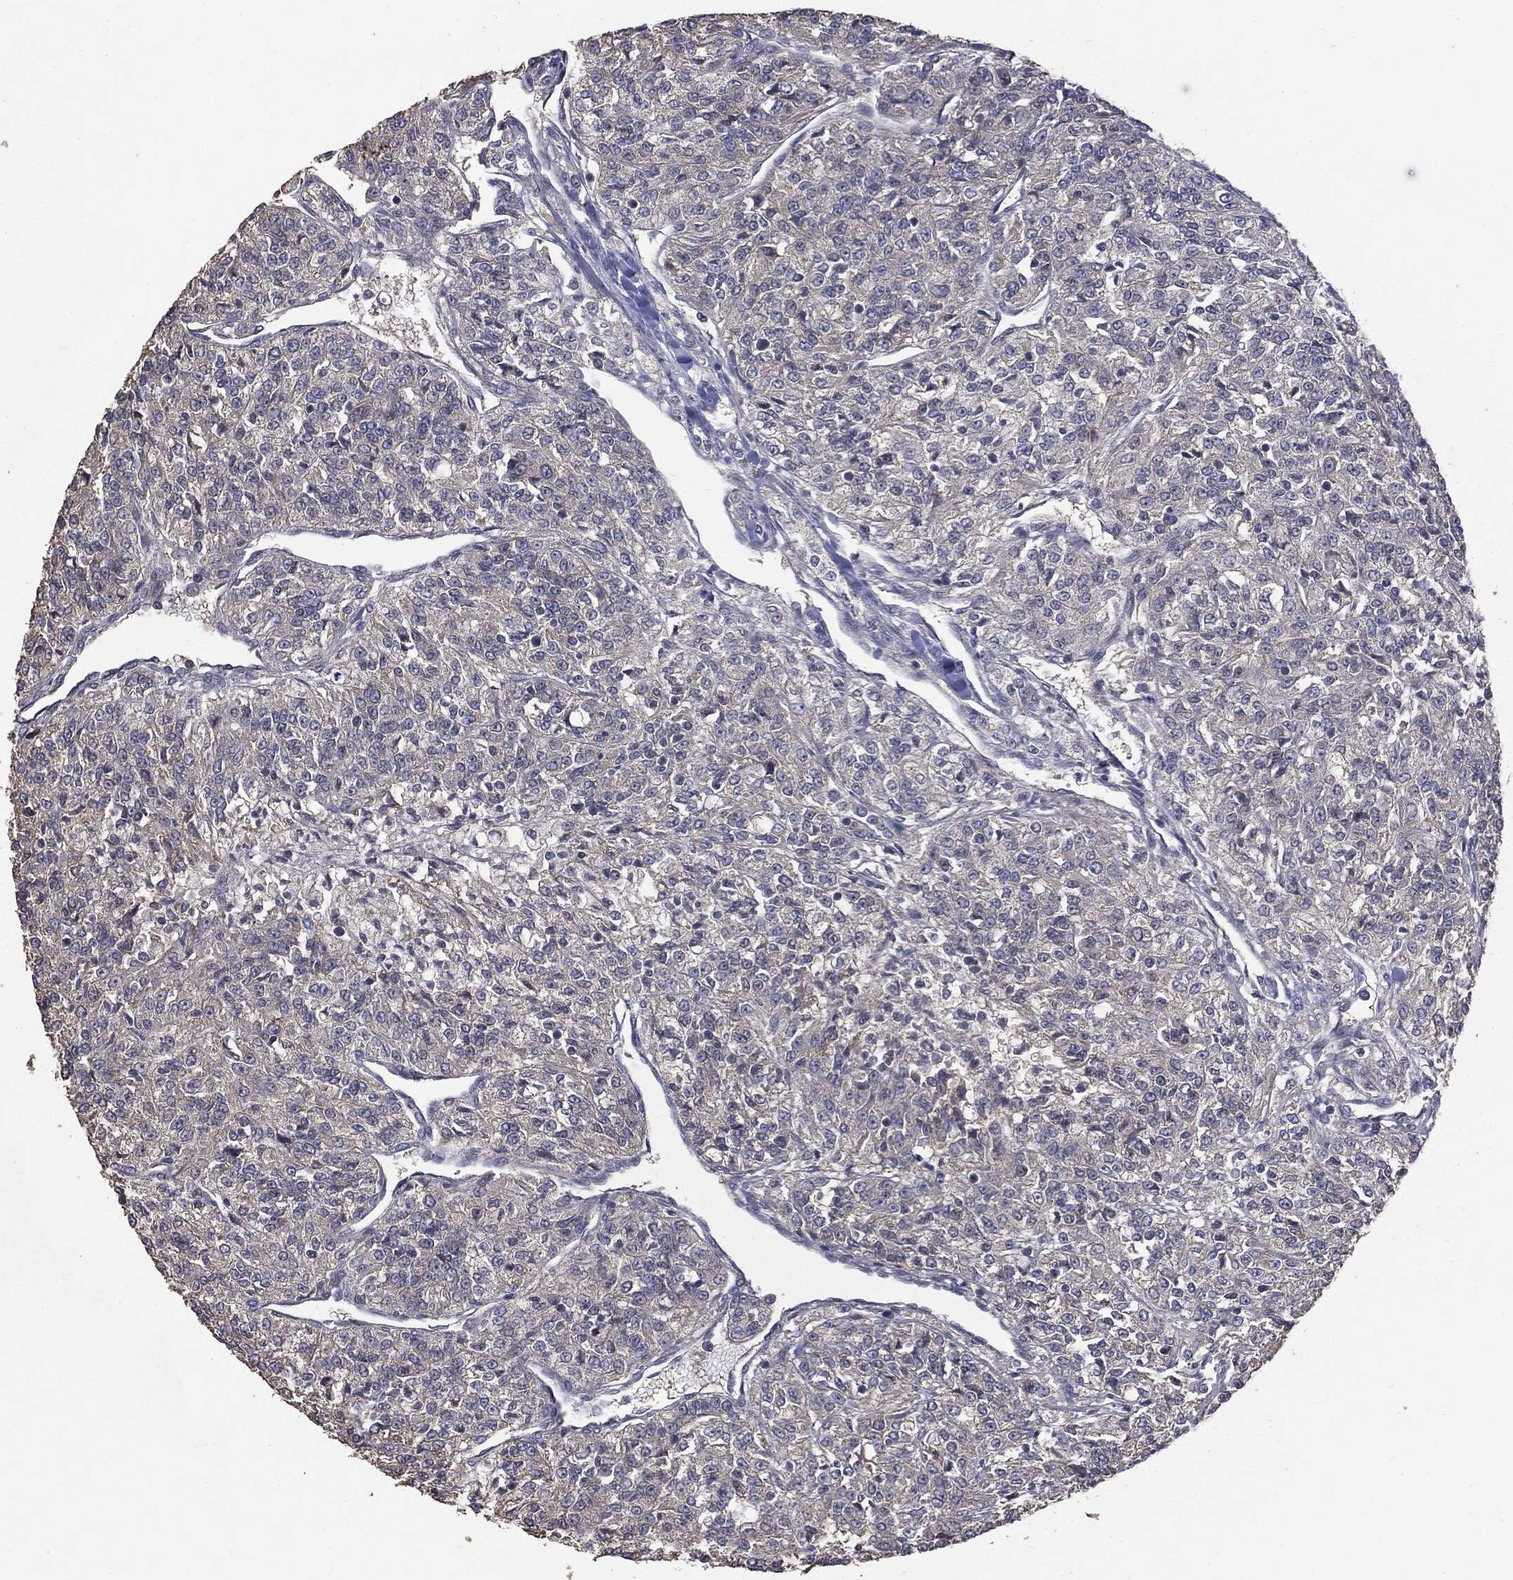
{"staining": {"intensity": "negative", "quantity": "none", "location": "none"}, "tissue": "renal cancer", "cell_type": "Tumor cells", "image_type": "cancer", "snomed": [{"axis": "morphology", "description": "Adenocarcinoma, NOS"}, {"axis": "topography", "description": "Kidney"}], "caption": "An image of adenocarcinoma (renal) stained for a protein demonstrates no brown staining in tumor cells.", "gene": "MTOR", "patient": {"sex": "female", "age": 63}}